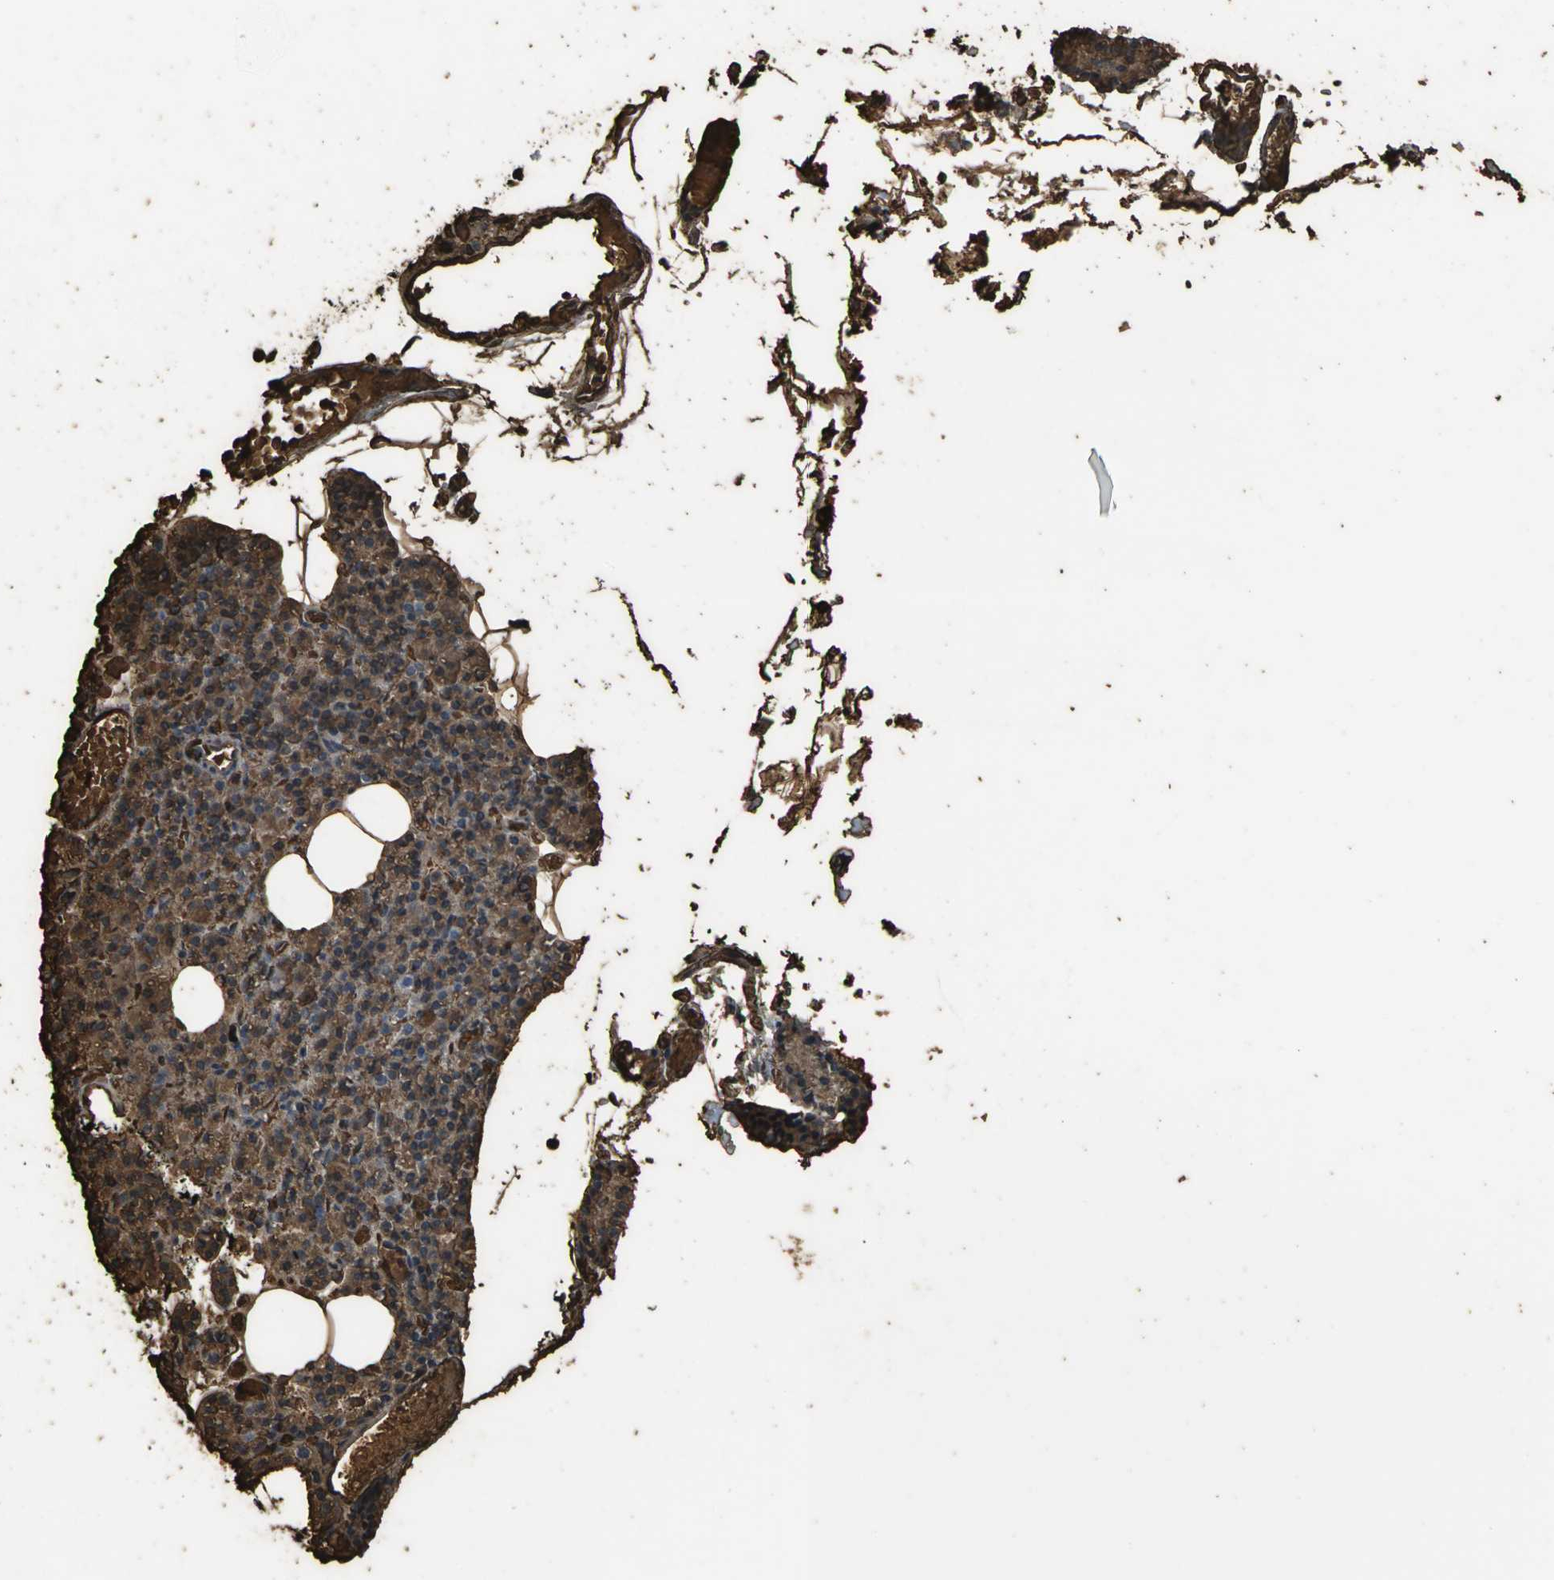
{"staining": {"intensity": "moderate", "quantity": ">75%", "location": "cytoplasmic/membranous"}, "tissue": "parathyroid gland", "cell_type": "Glandular cells", "image_type": "normal", "snomed": [{"axis": "morphology", "description": "Normal tissue, NOS"}, {"axis": "topography", "description": "Parathyroid gland"}], "caption": "Normal parathyroid gland reveals moderate cytoplasmic/membranous positivity in approximately >75% of glandular cells, visualized by immunohistochemistry.", "gene": "TREM1", "patient": {"sex": "female", "age": 60}}